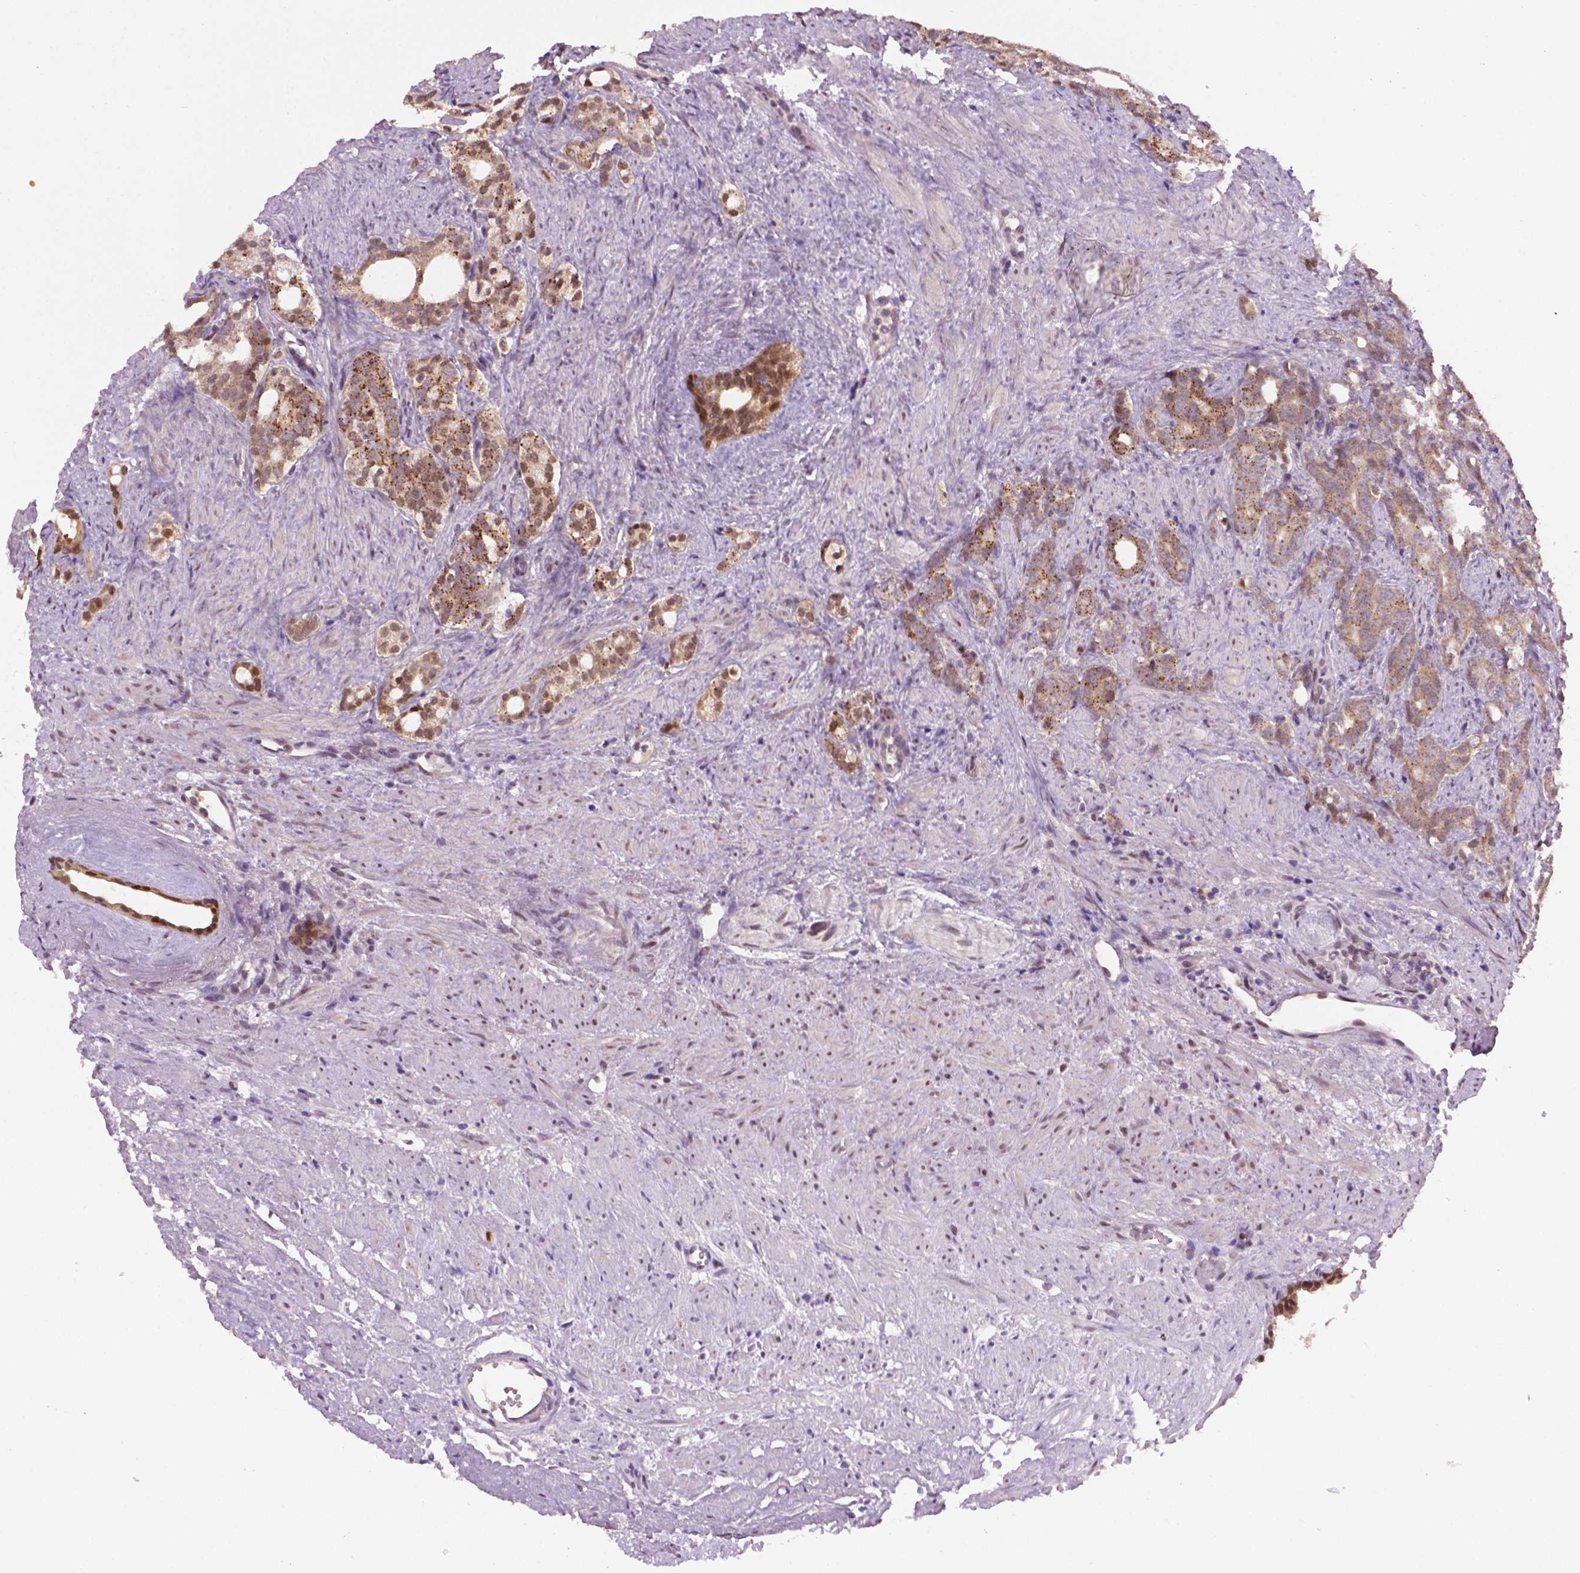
{"staining": {"intensity": "weak", "quantity": ">75%", "location": "cytoplasmic/membranous"}, "tissue": "prostate cancer", "cell_type": "Tumor cells", "image_type": "cancer", "snomed": [{"axis": "morphology", "description": "Adenocarcinoma, High grade"}, {"axis": "topography", "description": "Prostate"}], "caption": "Tumor cells exhibit low levels of weak cytoplasmic/membranous positivity in about >75% of cells in prostate cancer.", "gene": "IRF6", "patient": {"sex": "male", "age": 84}}